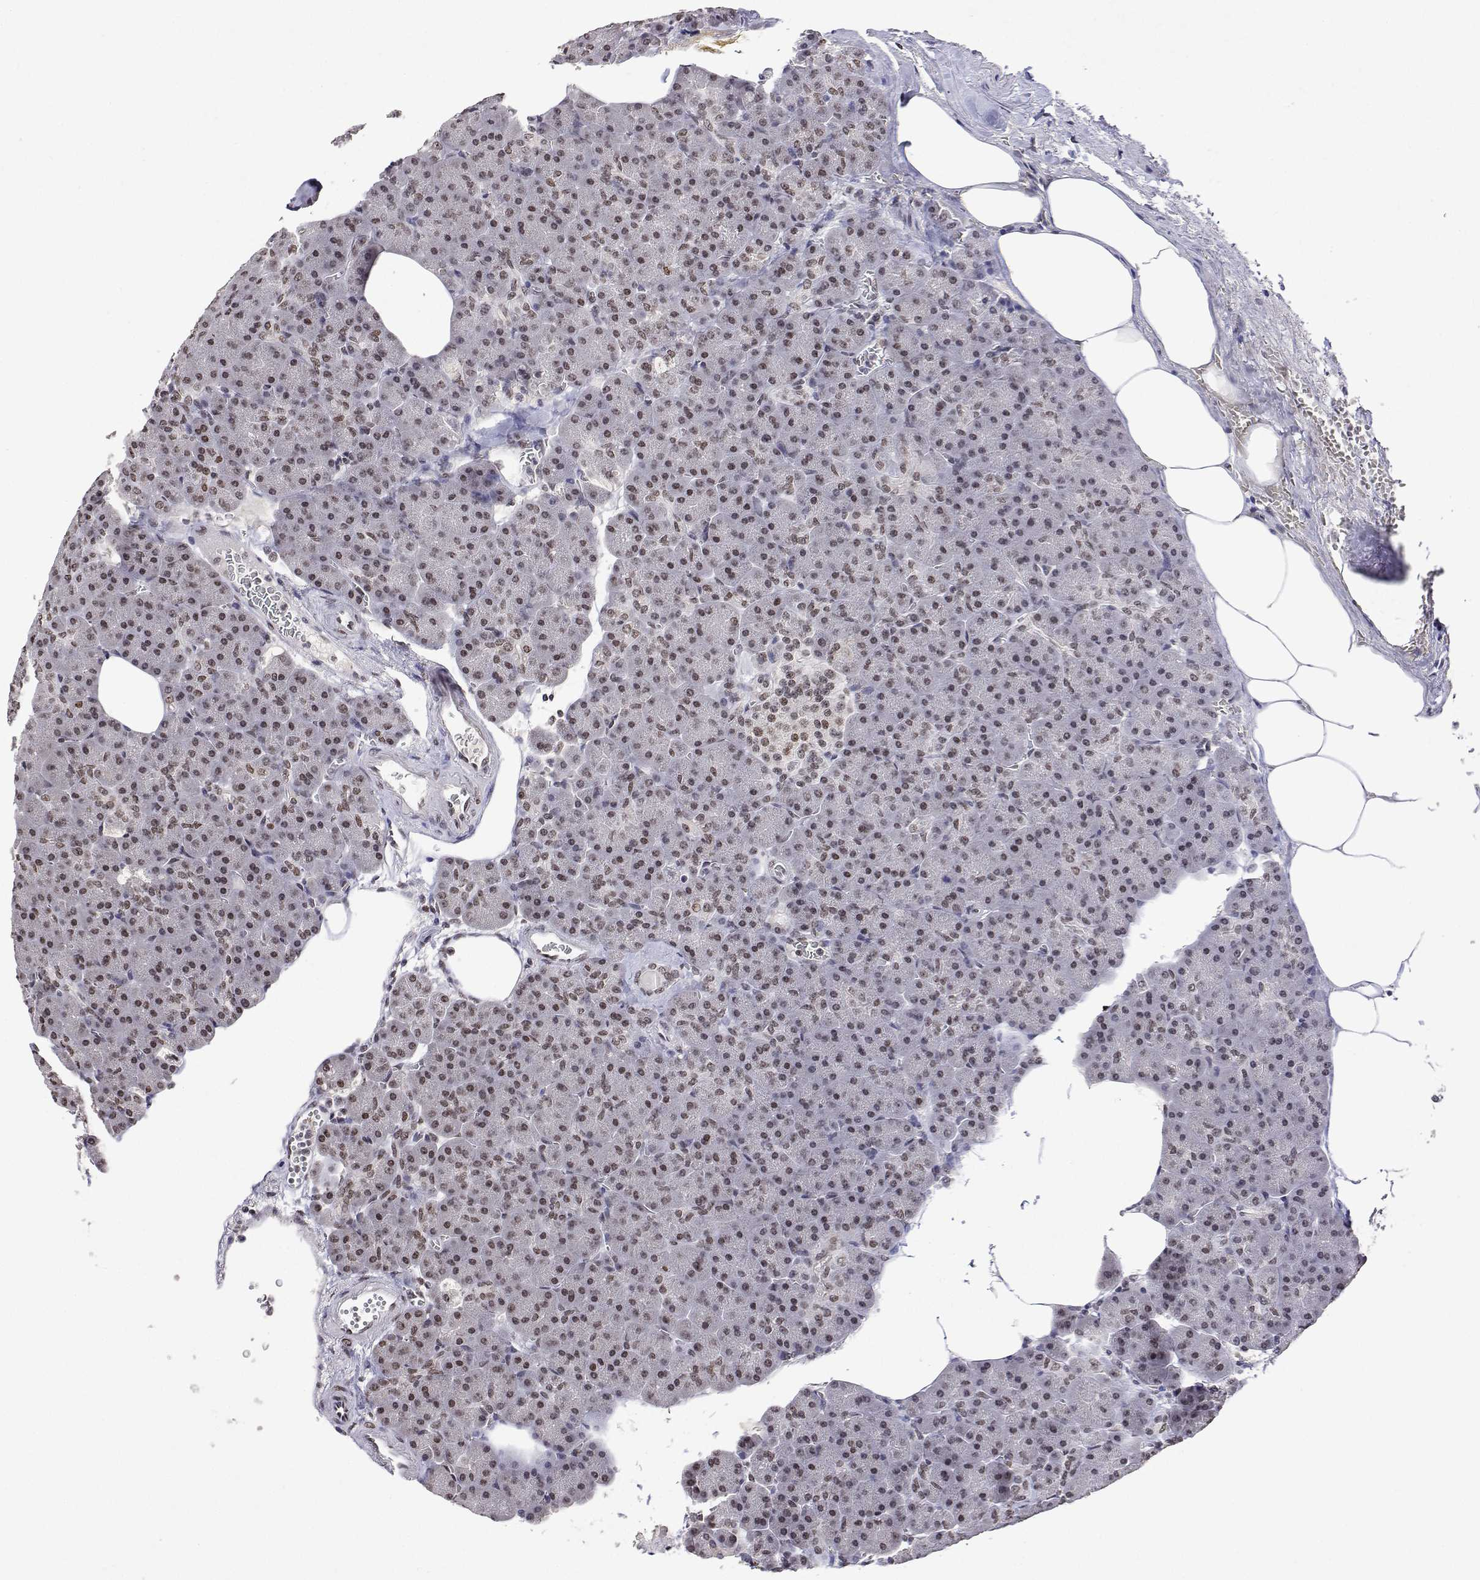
{"staining": {"intensity": "moderate", "quantity": ">75%", "location": "nuclear"}, "tissue": "pancreas", "cell_type": "Exocrine glandular cells", "image_type": "normal", "snomed": [{"axis": "morphology", "description": "Normal tissue, NOS"}, {"axis": "topography", "description": "Pancreas"}], "caption": "IHC of benign pancreas displays medium levels of moderate nuclear staining in approximately >75% of exocrine glandular cells.", "gene": "XPC", "patient": {"sex": "female", "age": 74}}